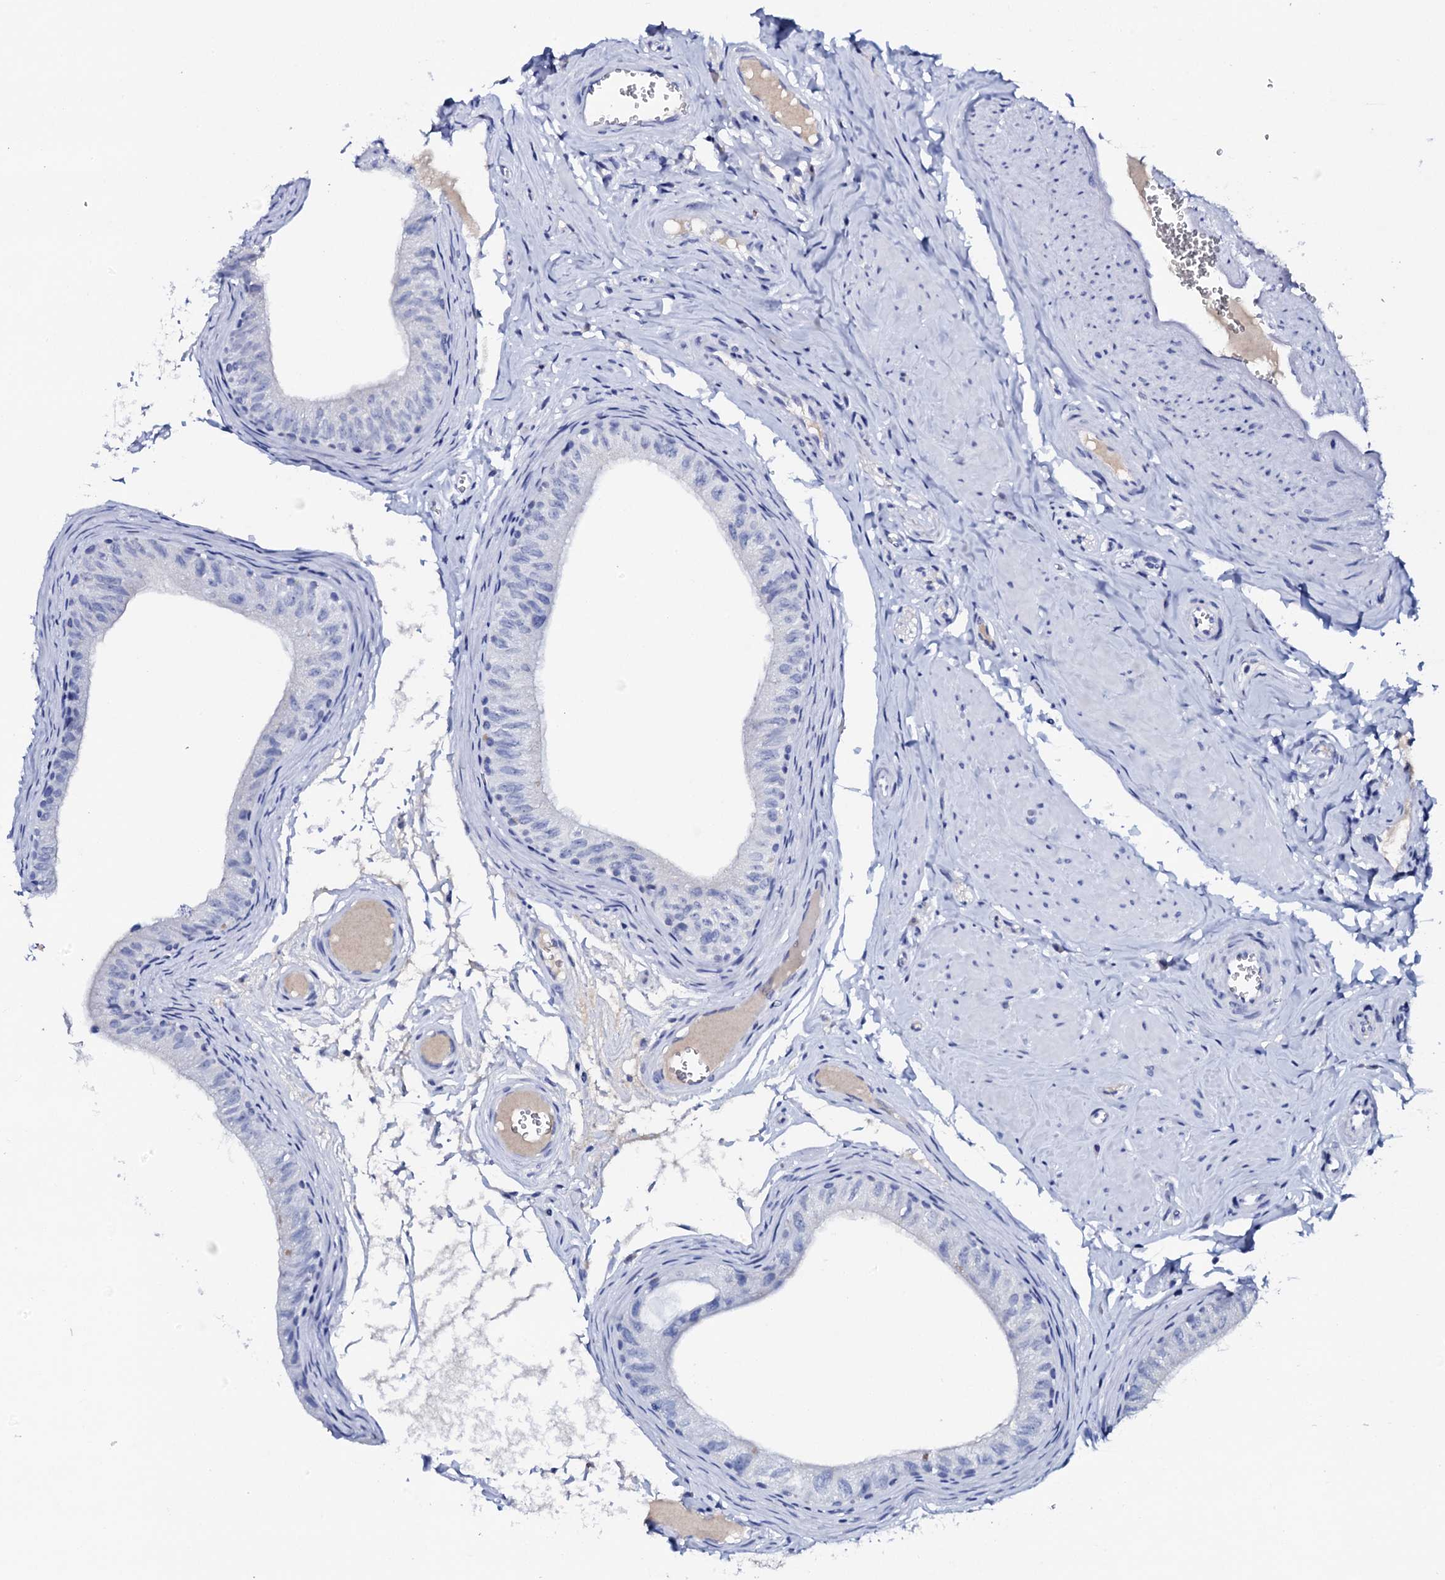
{"staining": {"intensity": "negative", "quantity": "none", "location": "none"}, "tissue": "epididymis", "cell_type": "Glandular cells", "image_type": "normal", "snomed": [{"axis": "morphology", "description": "Normal tissue, NOS"}, {"axis": "topography", "description": "Epididymis"}], "caption": "The histopathology image demonstrates no staining of glandular cells in normal epididymis. (DAB immunohistochemistry (IHC) visualized using brightfield microscopy, high magnification).", "gene": "FBXL16", "patient": {"sex": "male", "age": 42}}